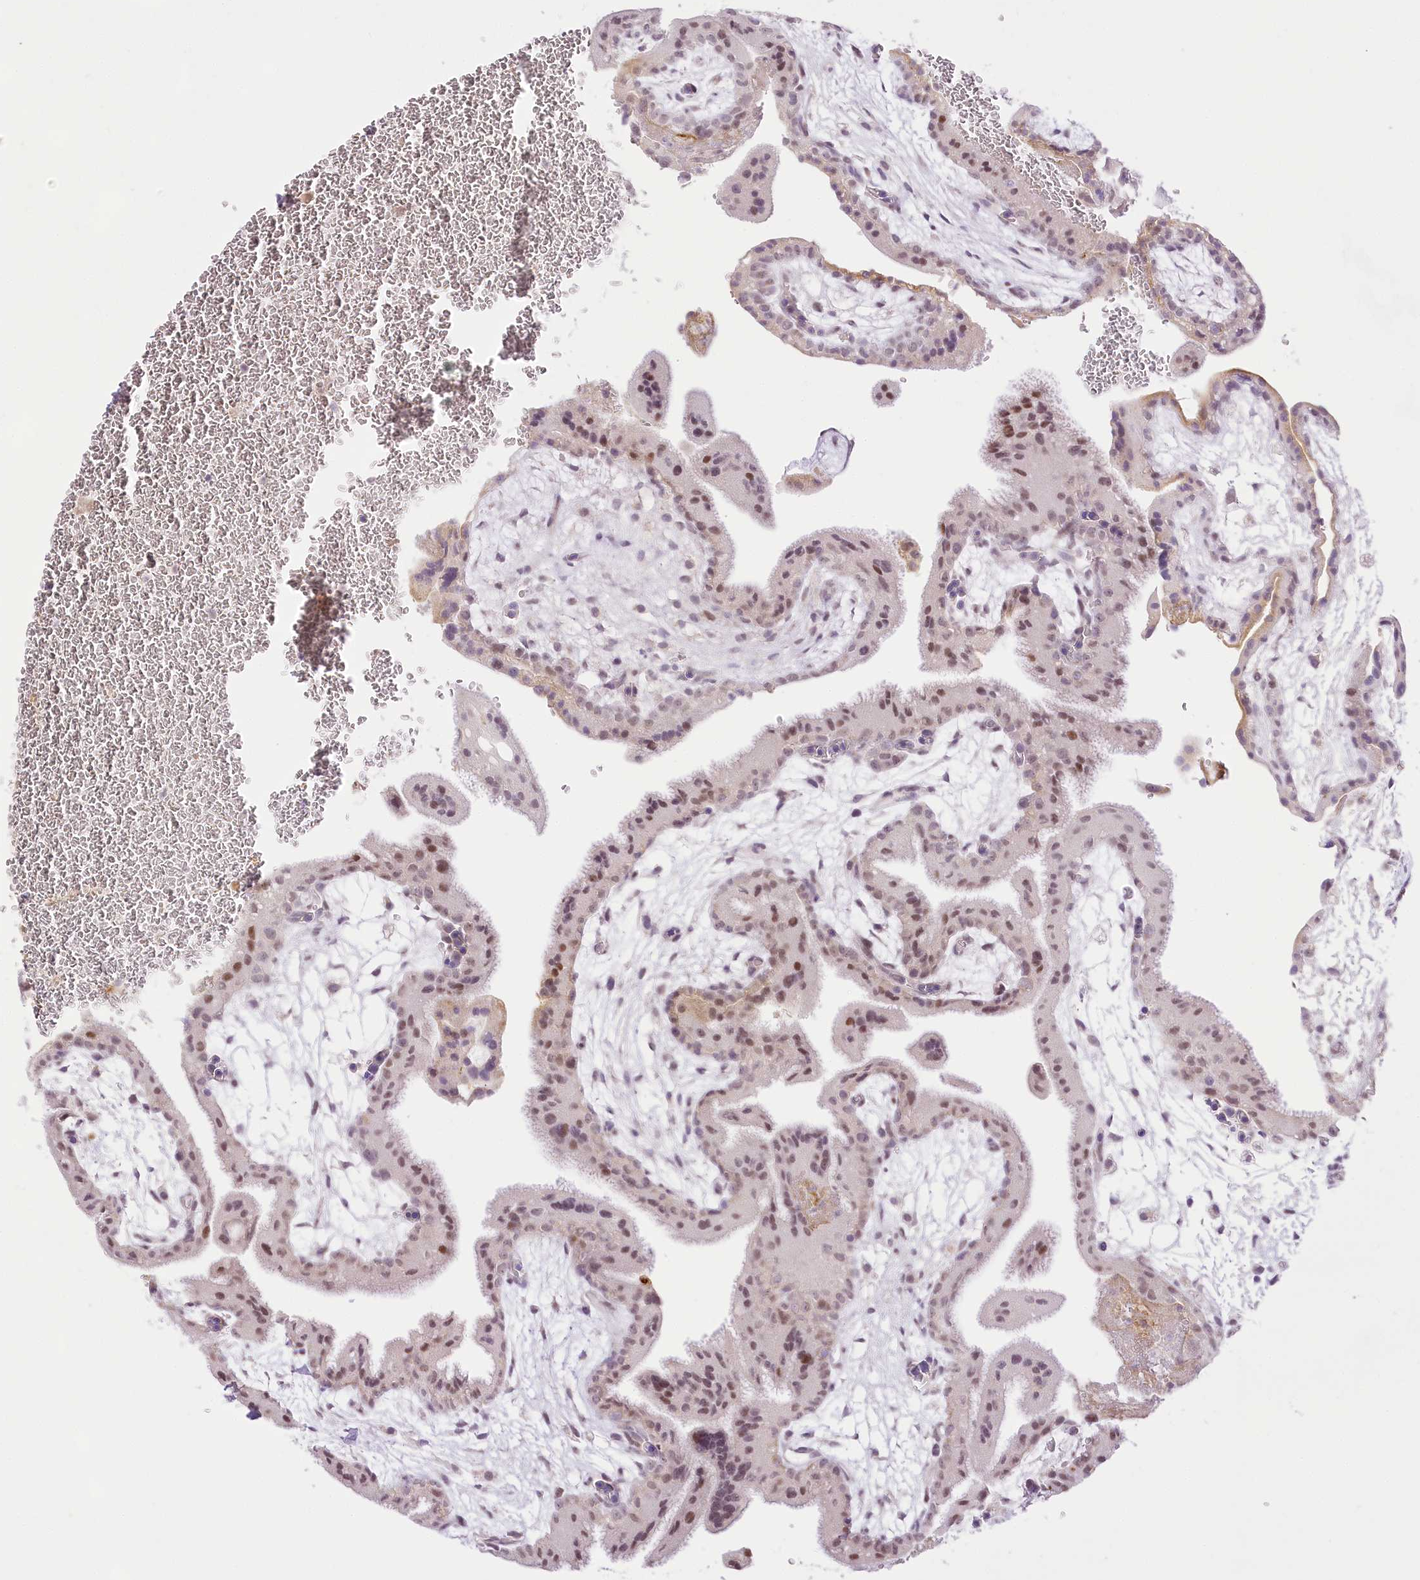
{"staining": {"intensity": "negative", "quantity": "none", "location": "none"}, "tissue": "placenta", "cell_type": "Decidual cells", "image_type": "normal", "snomed": [{"axis": "morphology", "description": "Normal tissue, NOS"}, {"axis": "topography", "description": "Placenta"}], "caption": "This is a photomicrograph of IHC staining of unremarkable placenta, which shows no expression in decidual cells. Brightfield microscopy of immunohistochemistry (IHC) stained with DAB (brown) and hematoxylin (blue), captured at high magnification.", "gene": "CCDC30", "patient": {"sex": "female", "age": 35}}